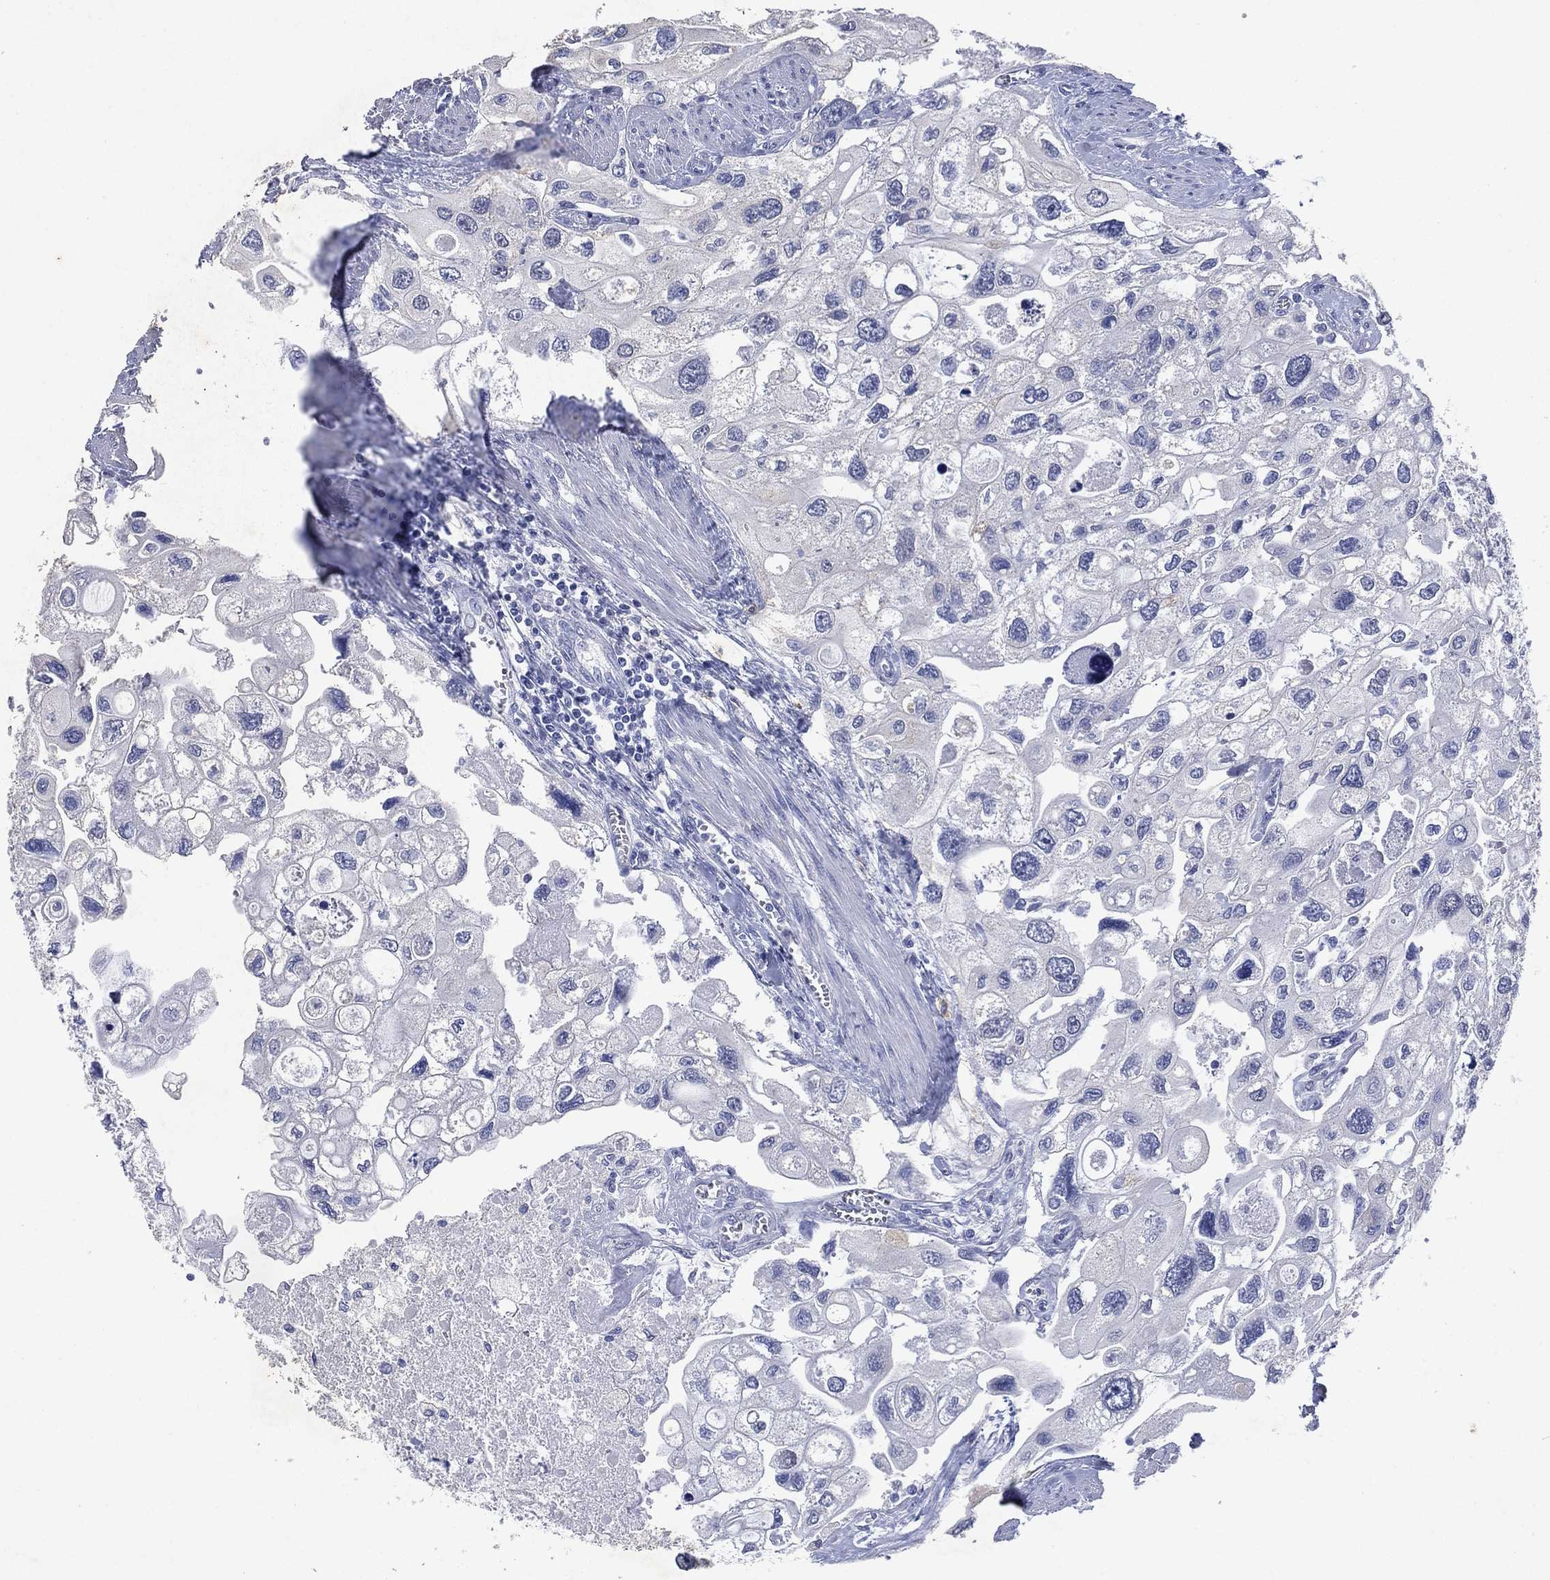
{"staining": {"intensity": "negative", "quantity": "none", "location": "none"}, "tissue": "urothelial cancer", "cell_type": "Tumor cells", "image_type": "cancer", "snomed": [{"axis": "morphology", "description": "Urothelial carcinoma, High grade"}, {"axis": "topography", "description": "Urinary bladder"}], "caption": "Immunohistochemical staining of human urothelial cancer displays no significant expression in tumor cells.", "gene": "FSCN2", "patient": {"sex": "male", "age": 59}}